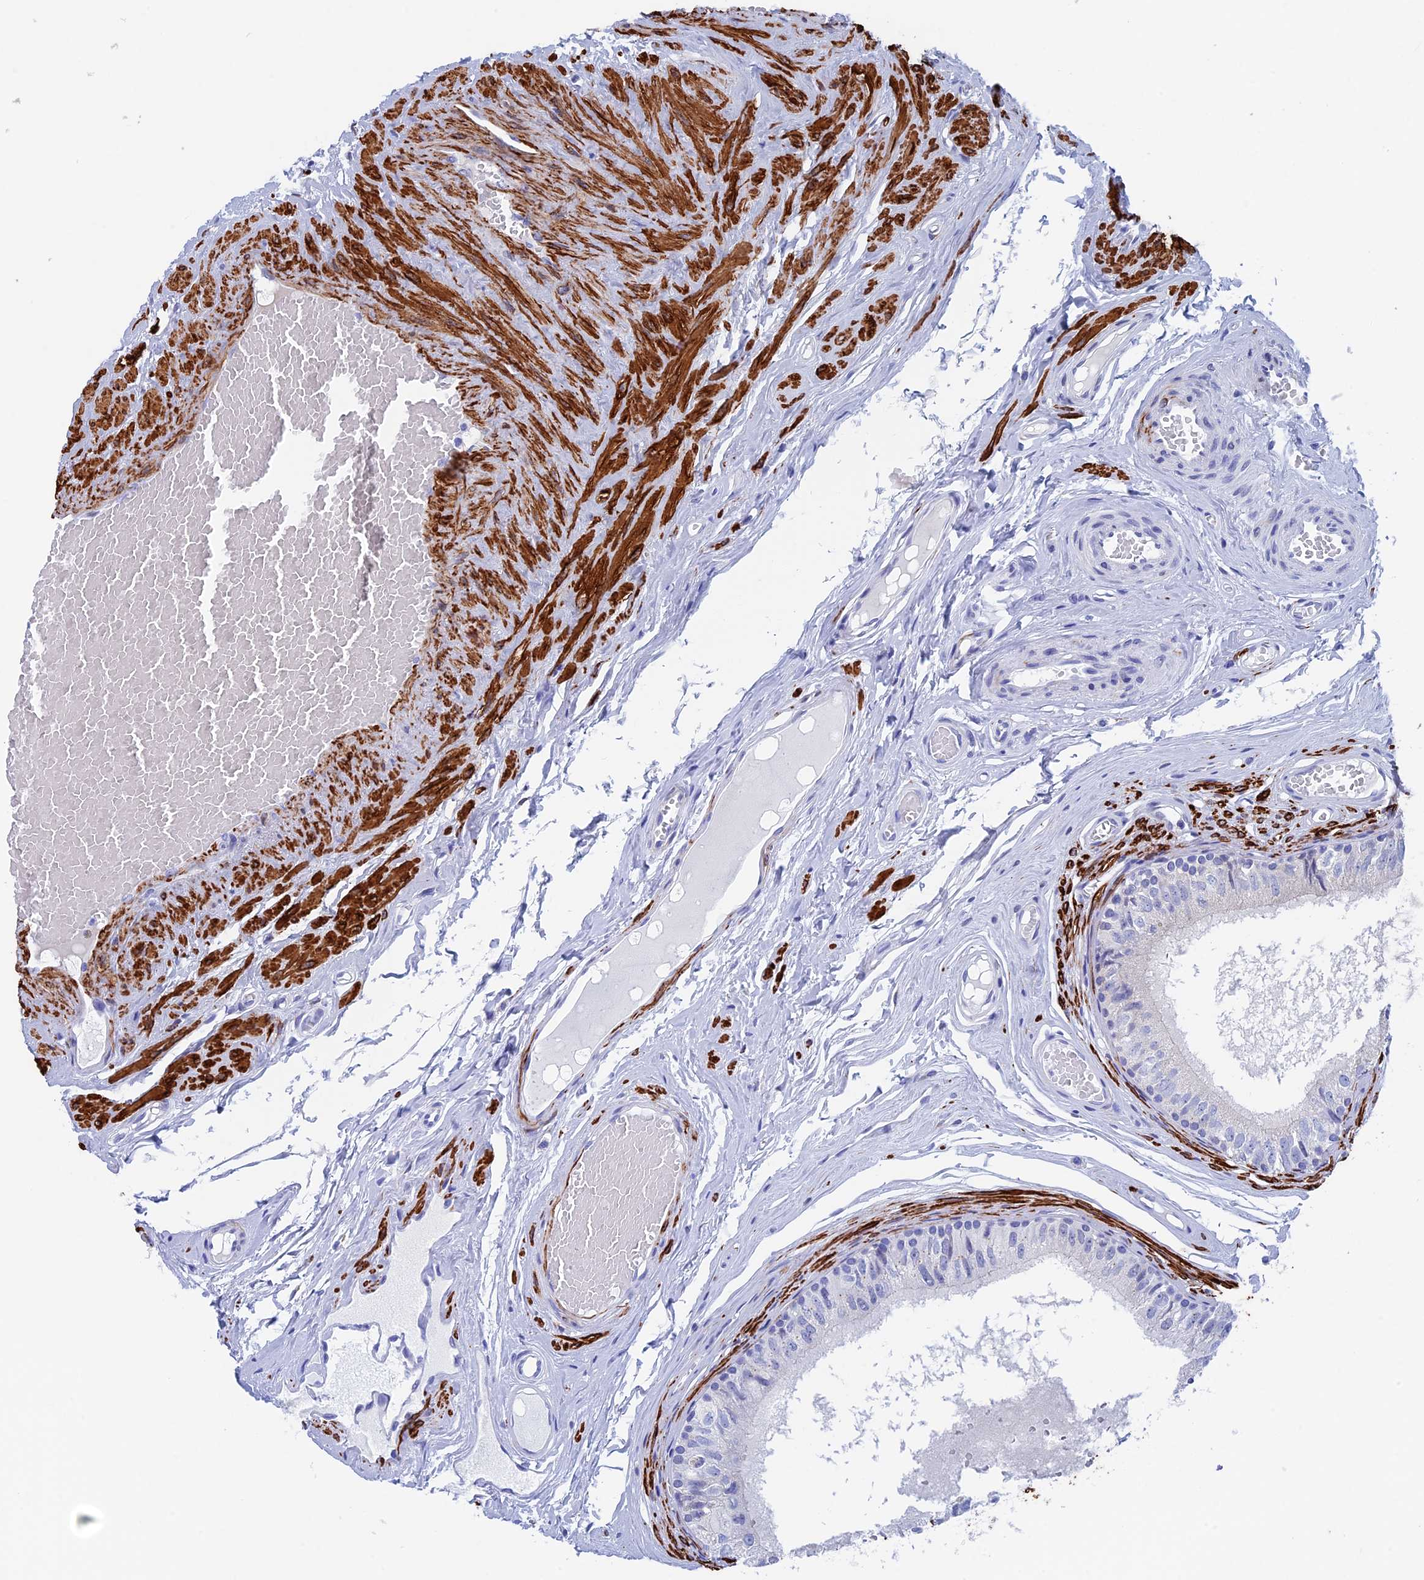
{"staining": {"intensity": "negative", "quantity": "none", "location": "none"}, "tissue": "epididymis", "cell_type": "Glandular cells", "image_type": "normal", "snomed": [{"axis": "morphology", "description": "Normal tissue, NOS"}, {"axis": "topography", "description": "Epididymis"}], "caption": "IHC of benign human epididymis exhibits no staining in glandular cells.", "gene": "WDR83", "patient": {"sex": "male", "age": 79}}